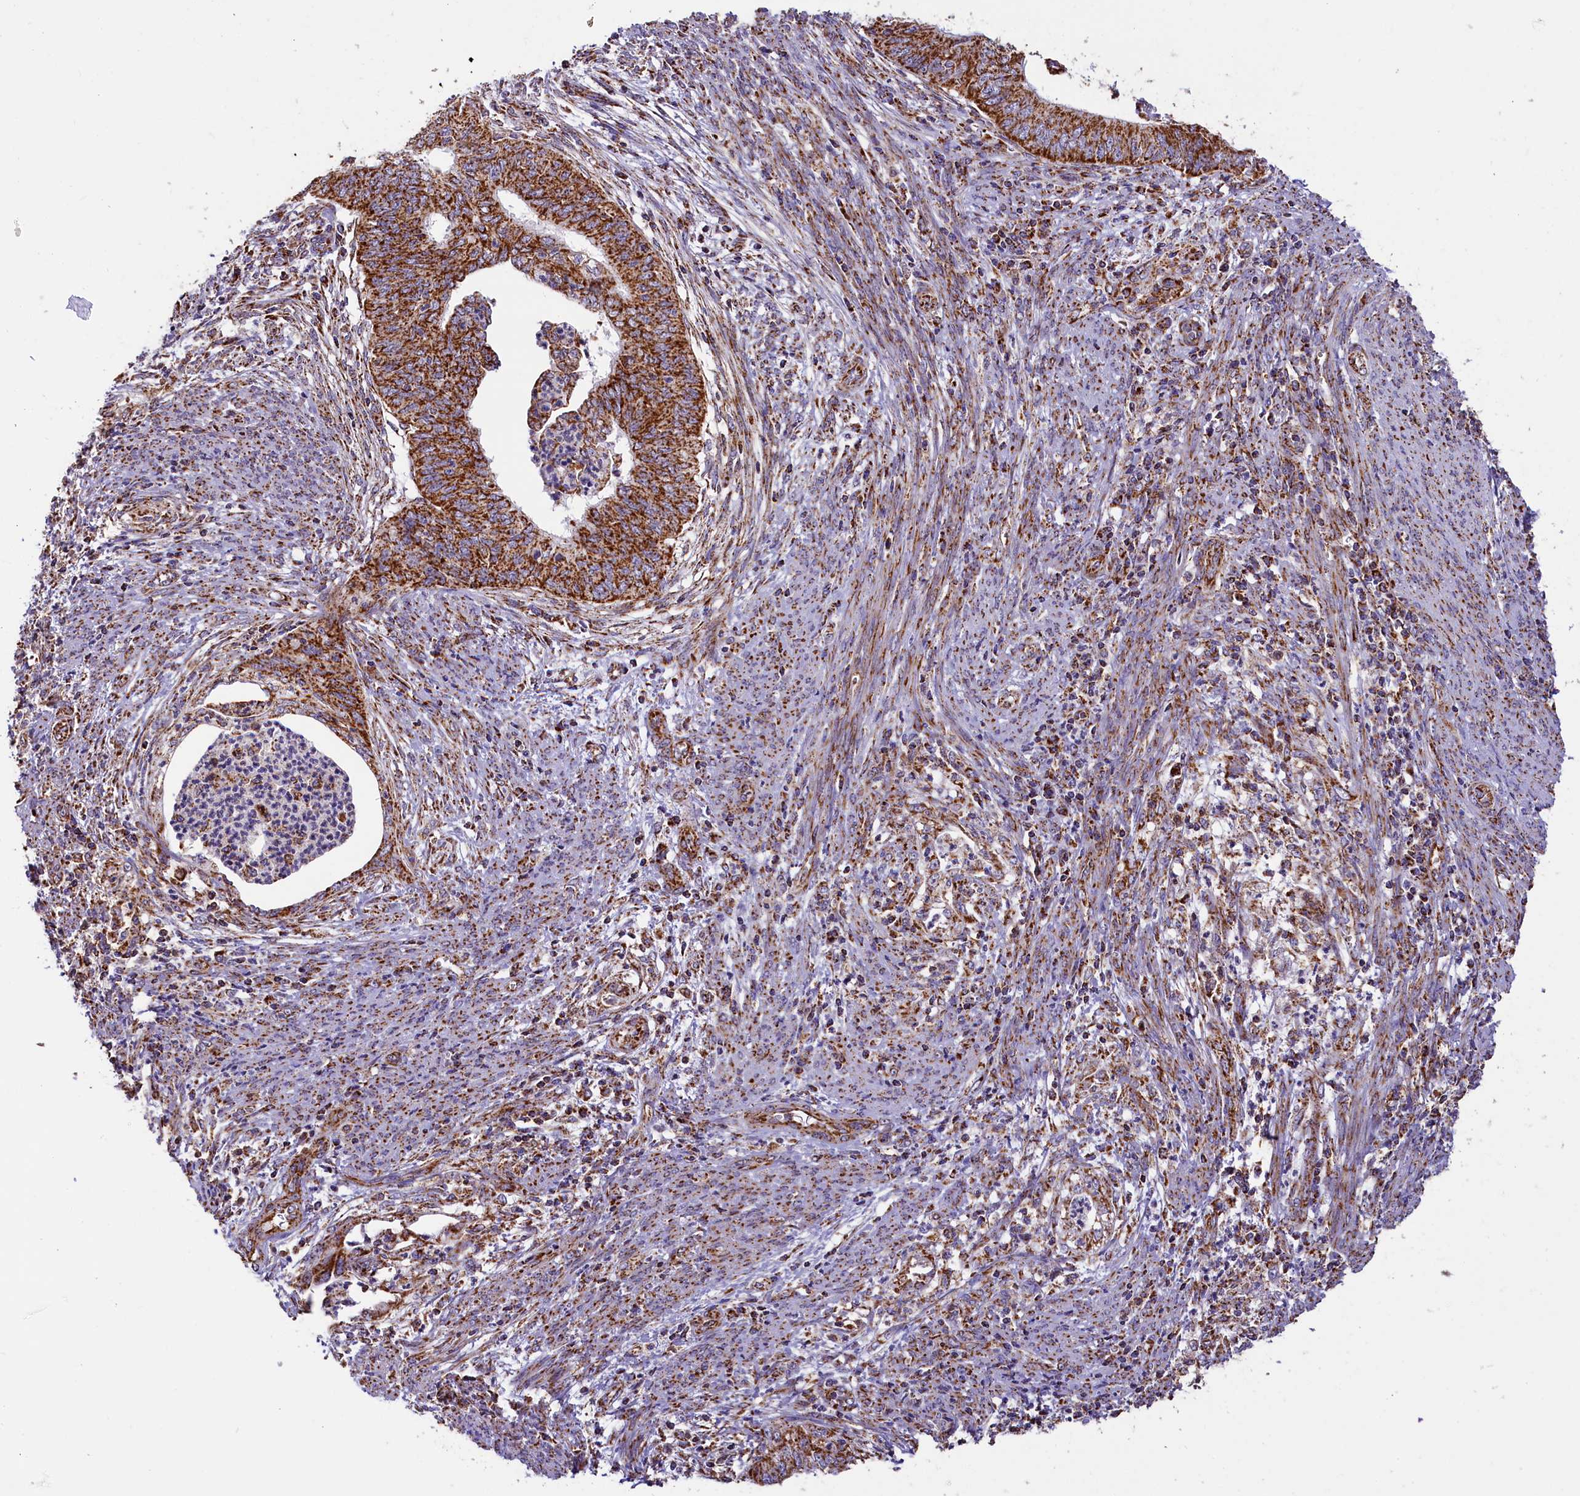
{"staining": {"intensity": "strong", "quantity": ">75%", "location": "cytoplasmic/membranous"}, "tissue": "endometrial cancer", "cell_type": "Tumor cells", "image_type": "cancer", "snomed": [{"axis": "morphology", "description": "Adenocarcinoma, NOS"}, {"axis": "topography", "description": "Endometrium"}], "caption": "Protein positivity by immunohistochemistry (IHC) reveals strong cytoplasmic/membranous expression in about >75% of tumor cells in endometrial cancer.", "gene": "NDUFA8", "patient": {"sex": "female", "age": 68}}